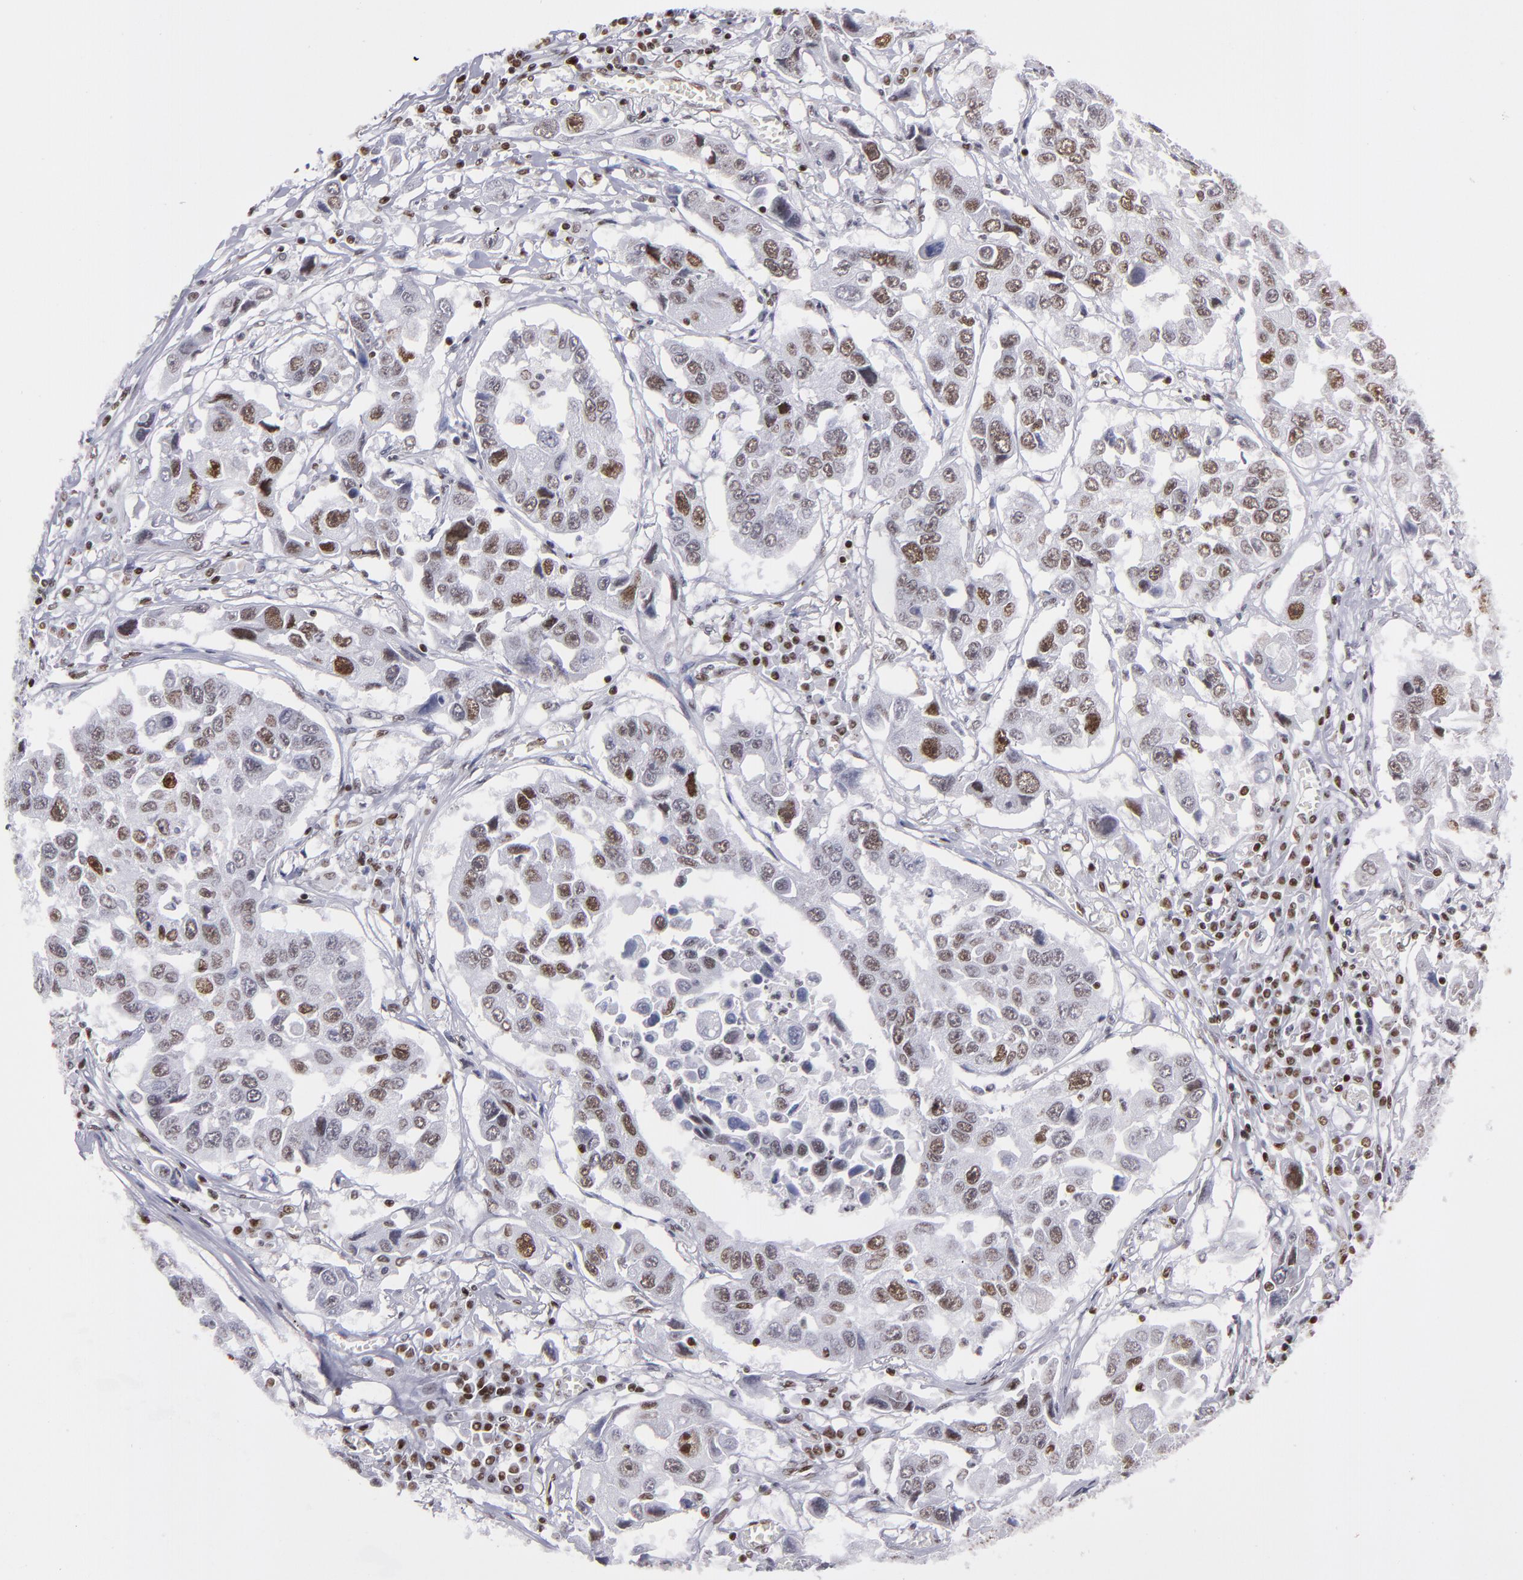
{"staining": {"intensity": "strong", "quantity": "25%-75%", "location": "nuclear"}, "tissue": "lung cancer", "cell_type": "Tumor cells", "image_type": "cancer", "snomed": [{"axis": "morphology", "description": "Squamous cell carcinoma, NOS"}, {"axis": "topography", "description": "Lung"}], "caption": "Protein staining by immunohistochemistry (IHC) exhibits strong nuclear staining in about 25%-75% of tumor cells in lung squamous cell carcinoma.", "gene": "TERF2", "patient": {"sex": "male", "age": 71}}